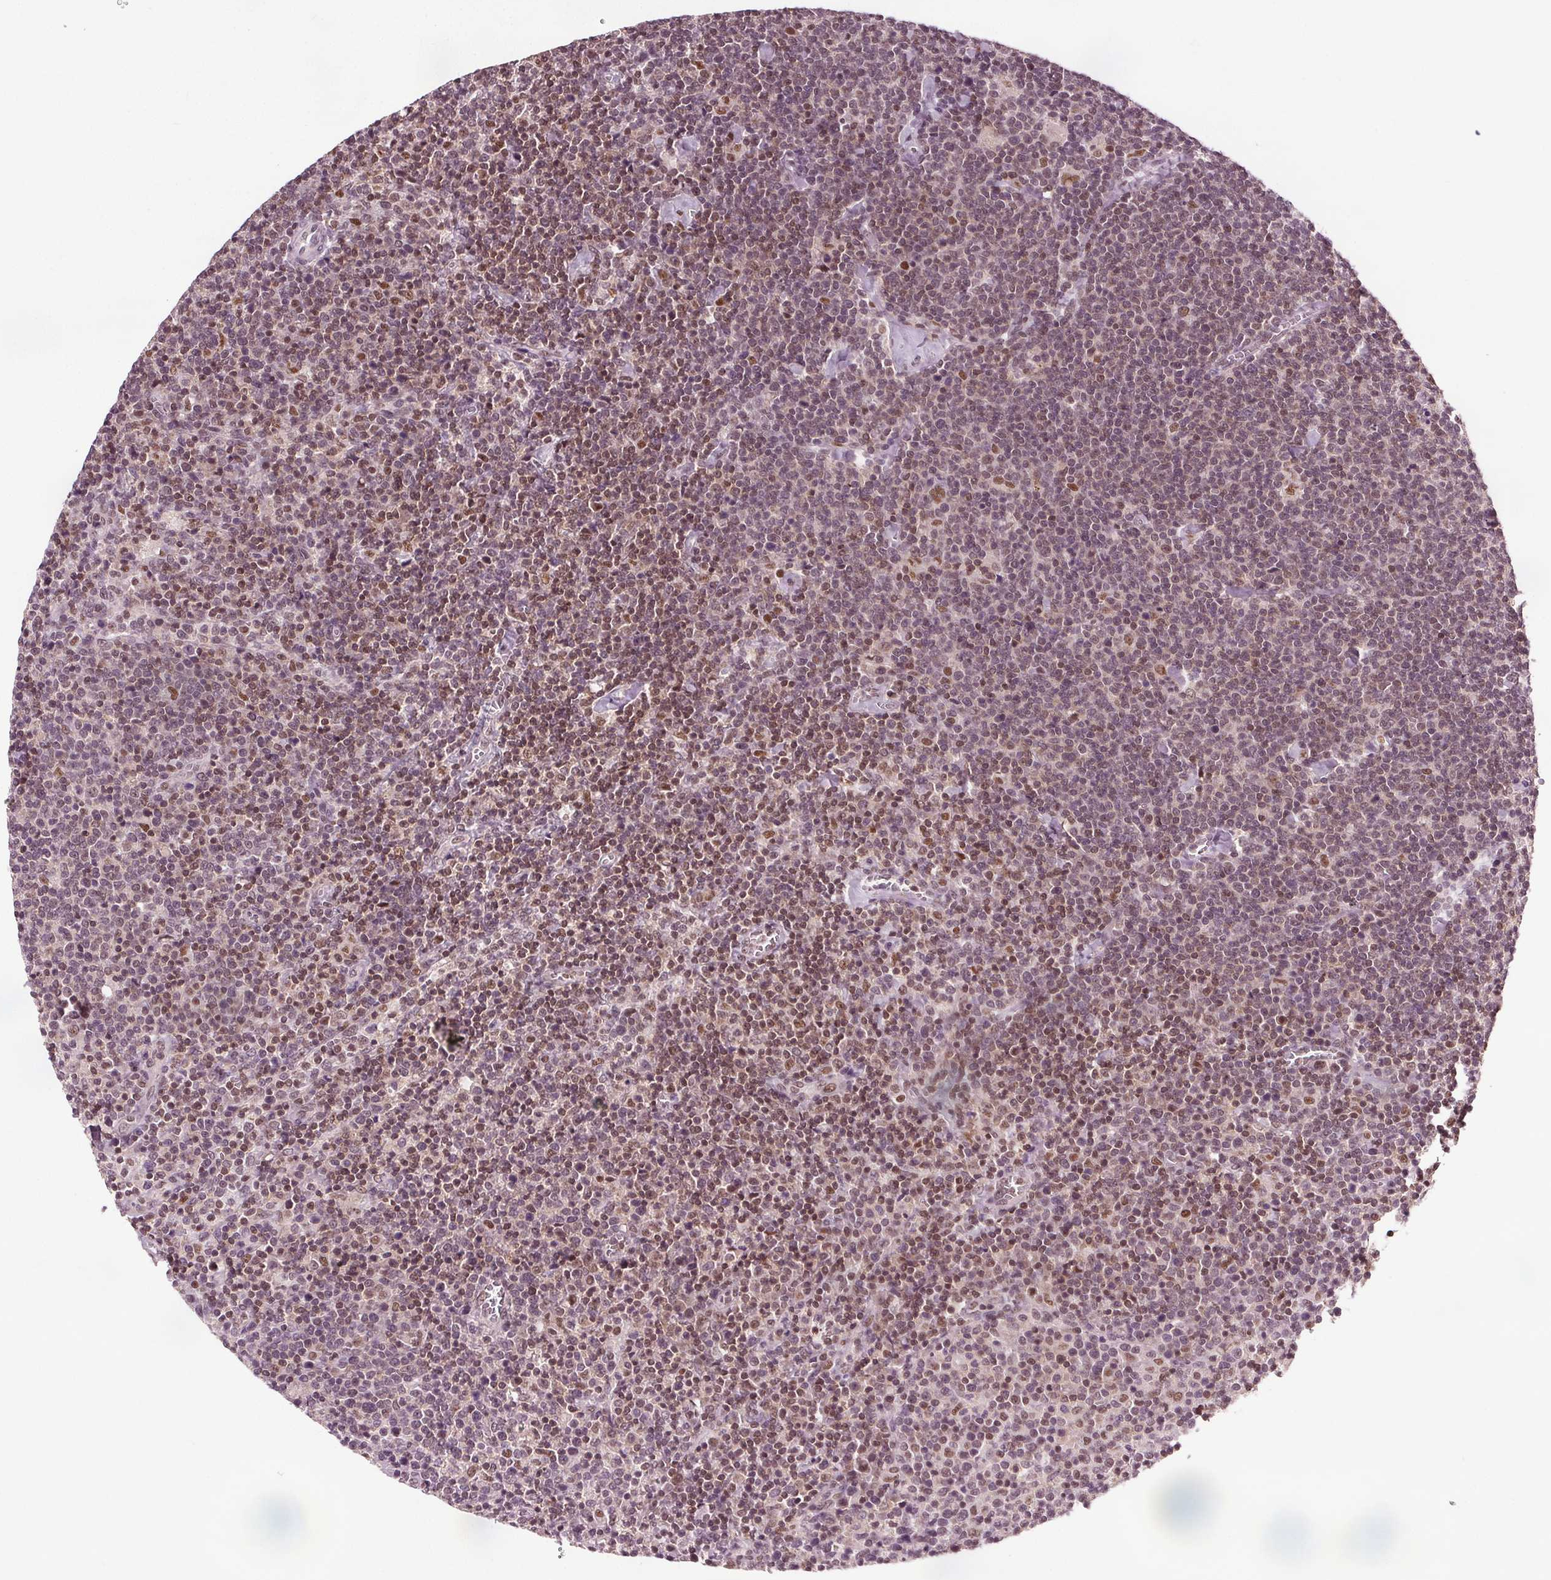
{"staining": {"intensity": "moderate", "quantity": "<25%", "location": "nuclear"}, "tissue": "lymphoma", "cell_type": "Tumor cells", "image_type": "cancer", "snomed": [{"axis": "morphology", "description": "Malignant lymphoma, non-Hodgkin's type, High grade"}, {"axis": "topography", "description": "Lymph node"}], "caption": "Malignant lymphoma, non-Hodgkin's type (high-grade) stained for a protein (brown) shows moderate nuclear positive expression in about <25% of tumor cells.", "gene": "DDX11", "patient": {"sex": "male", "age": 61}}